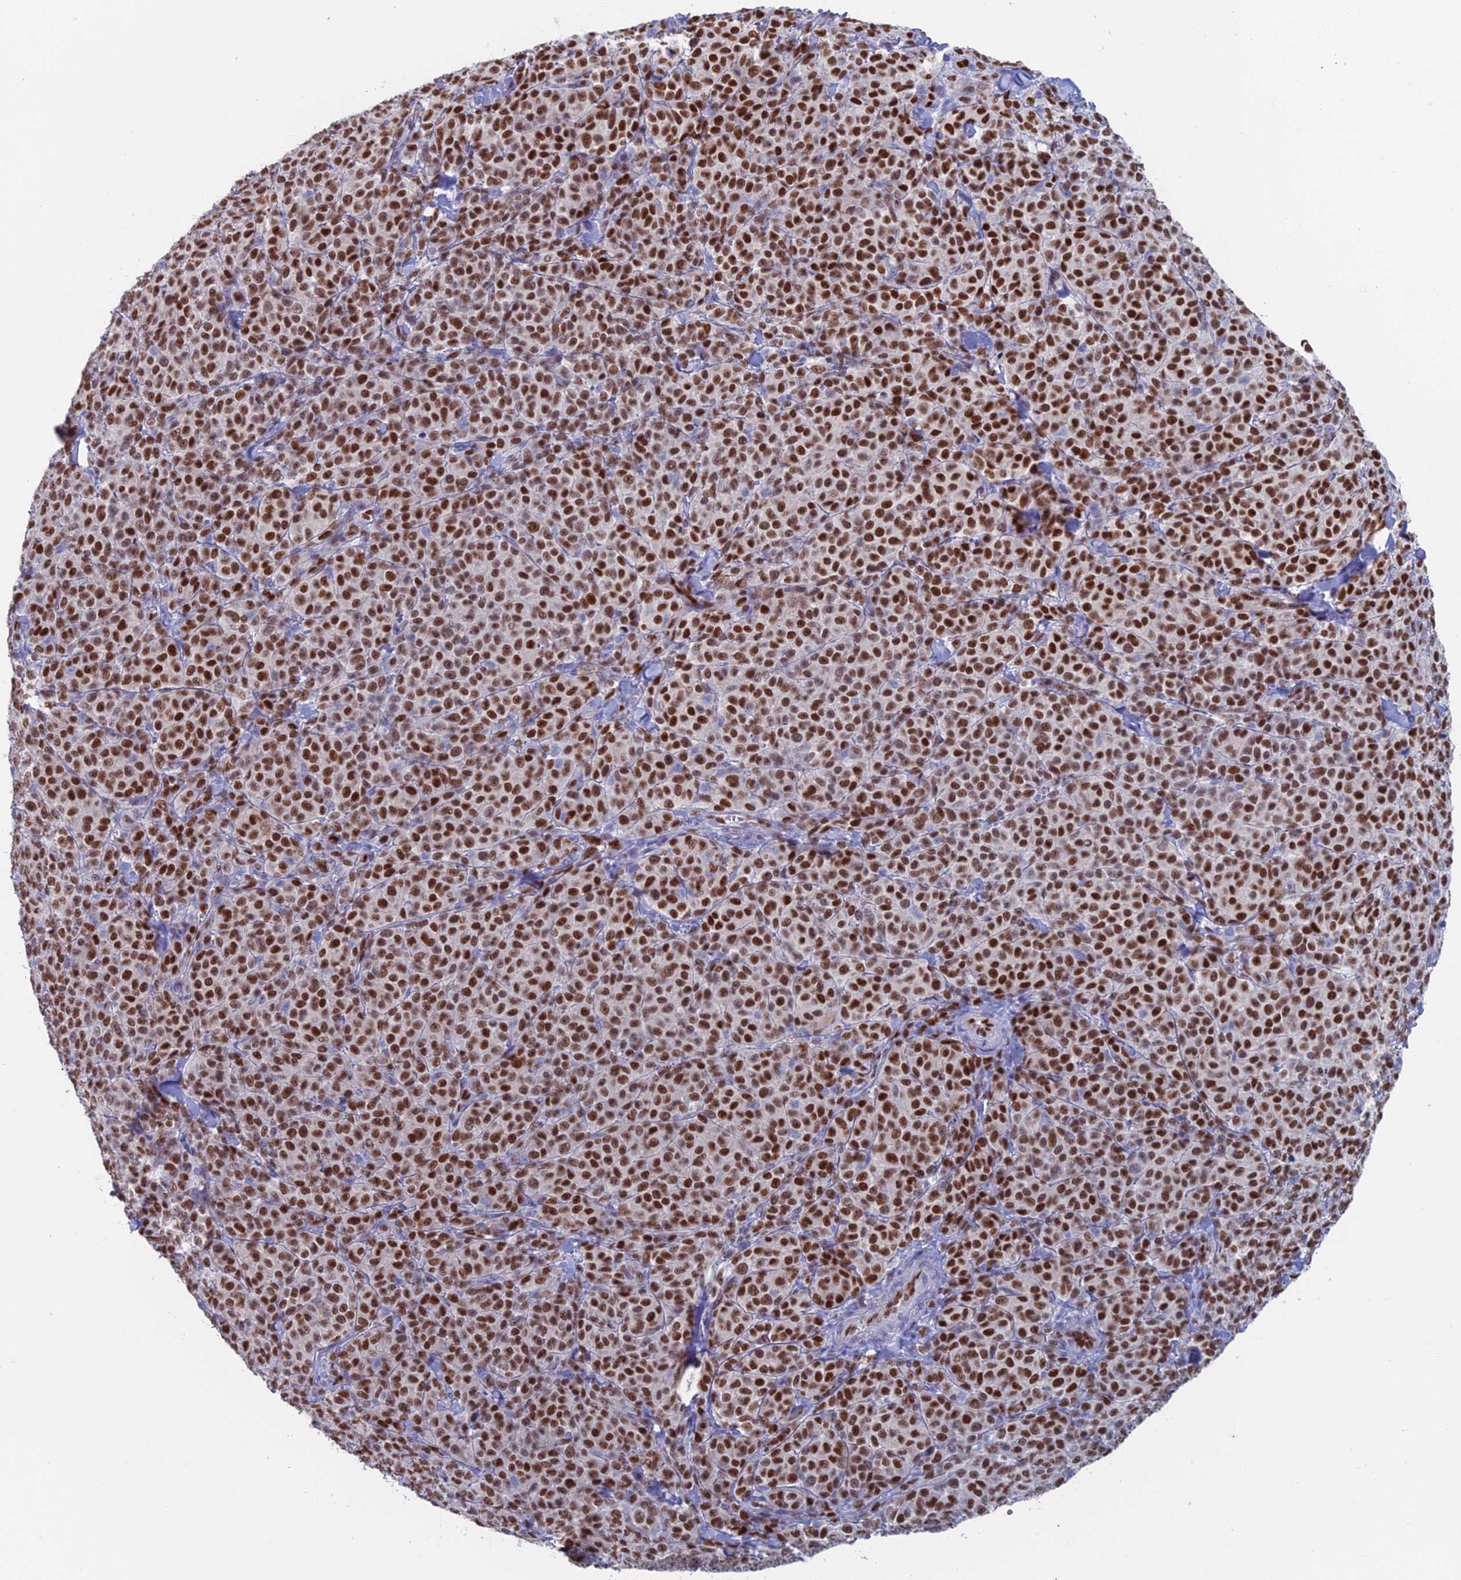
{"staining": {"intensity": "strong", "quantity": ">75%", "location": "nuclear"}, "tissue": "melanoma", "cell_type": "Tumor cells", "image_type": "cancer", "snomed": [{"axis": "morphology", "description": "Normal tissue, NOS"}, {"axis": "morphology", "description": "Malignant melanoma, NOS"}, {"axis": "topography", "description": "Skin"}], "caption": "A photomicrograph showing strong nuclear expression in about >75% of tumor cells in malignant melanoma, as visualized by brown immunohistochemical staining.", "gene": "NOL4L", "patient": {"sex": "female", "age": 34}}